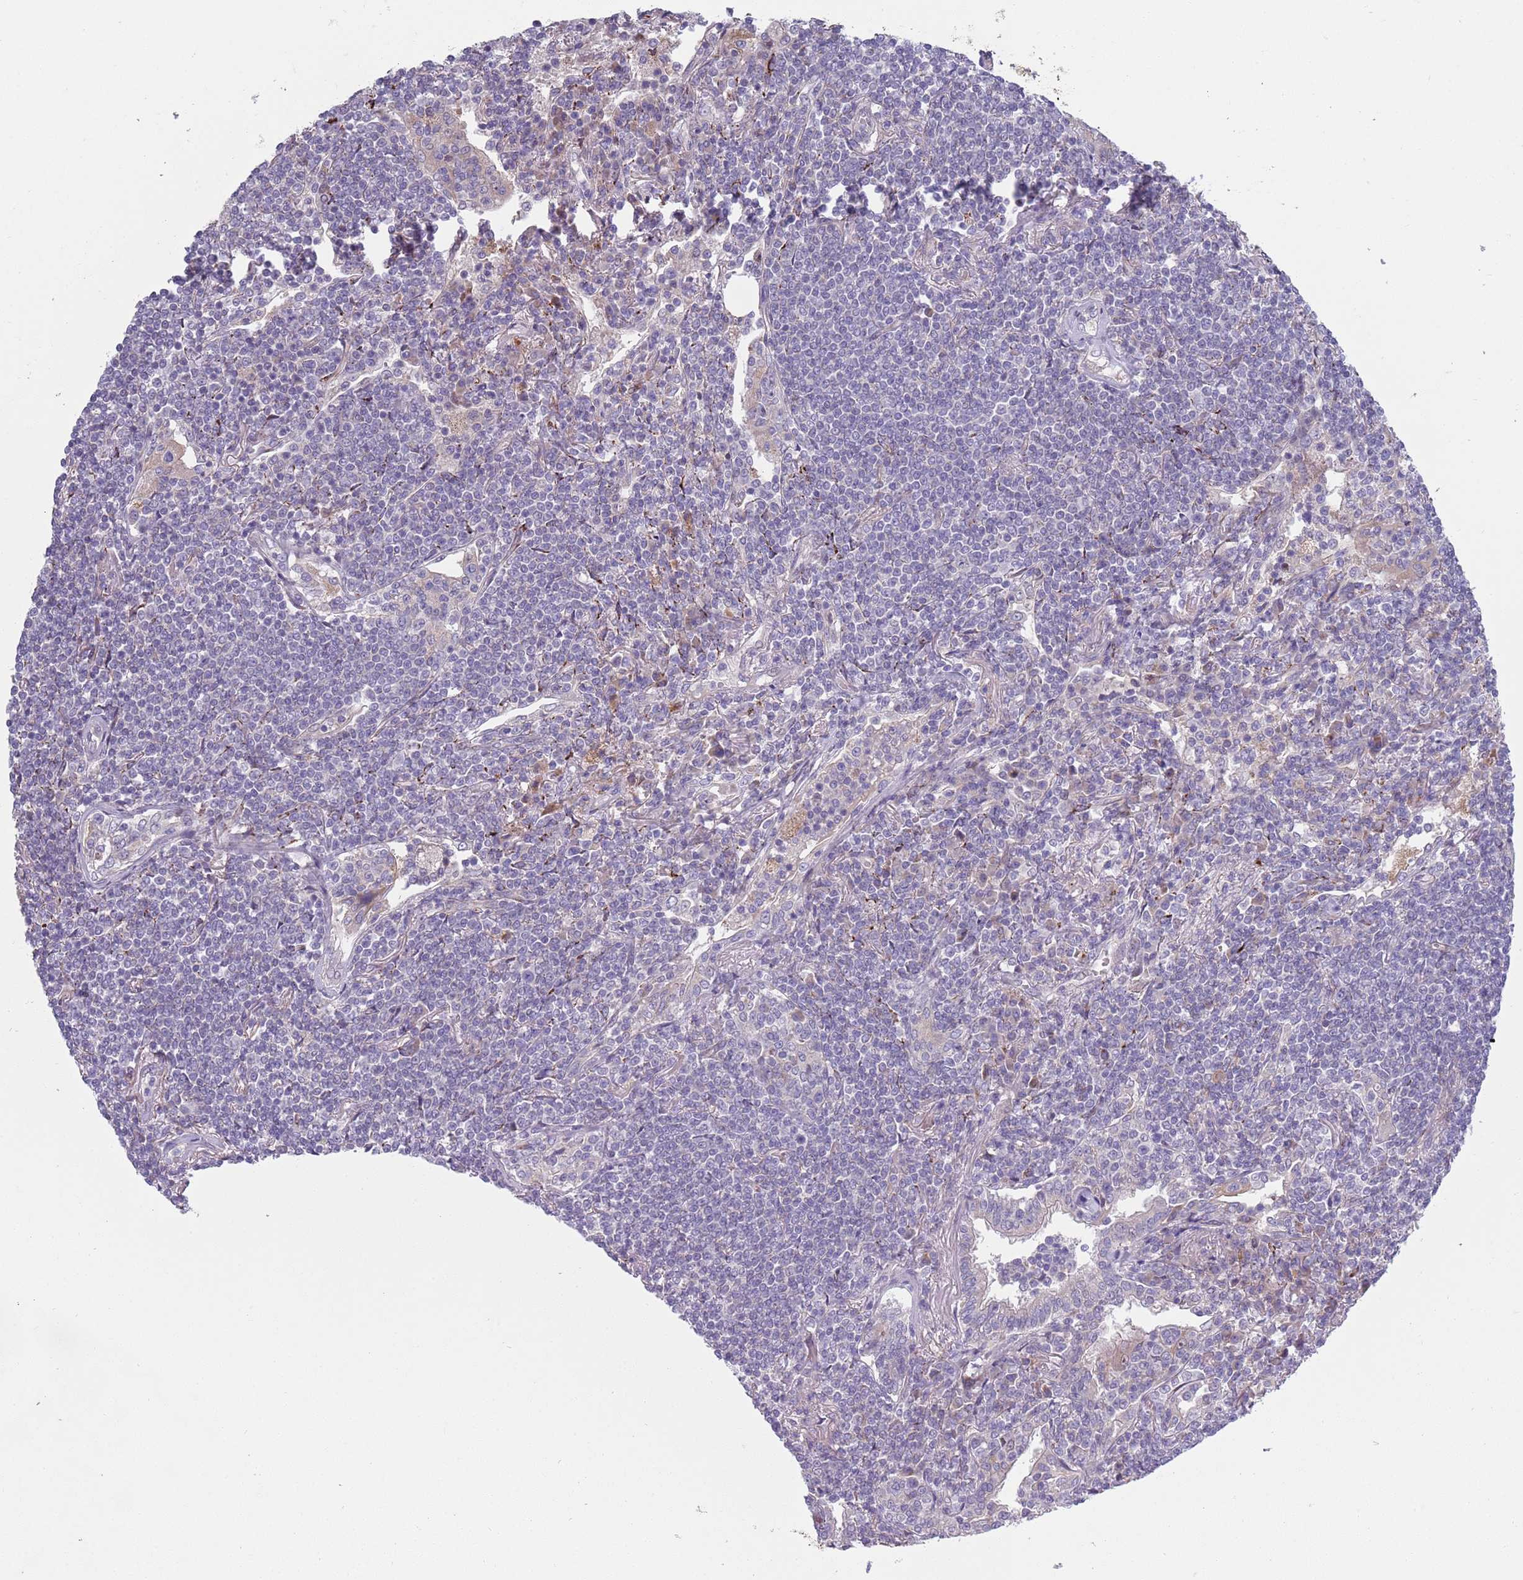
{"staining": {"intensity": "negative", "quantity": "none", "location": "none"}, "tissue": "lymphoma", "cell_type": "Tumor cells", "image_type": "cancer", "snomed": [{"axis": "morphology", "description": "Malignant lymphoma, non-Hodgkin's type, Low grade"}, {"axis": "topography", "description": "Lung"}], "caption": "IHC of lymphoma demonstrates no staining in tumor cells.", "gene": "TYW1", "patient": {"sex": "female", "age": 71}}